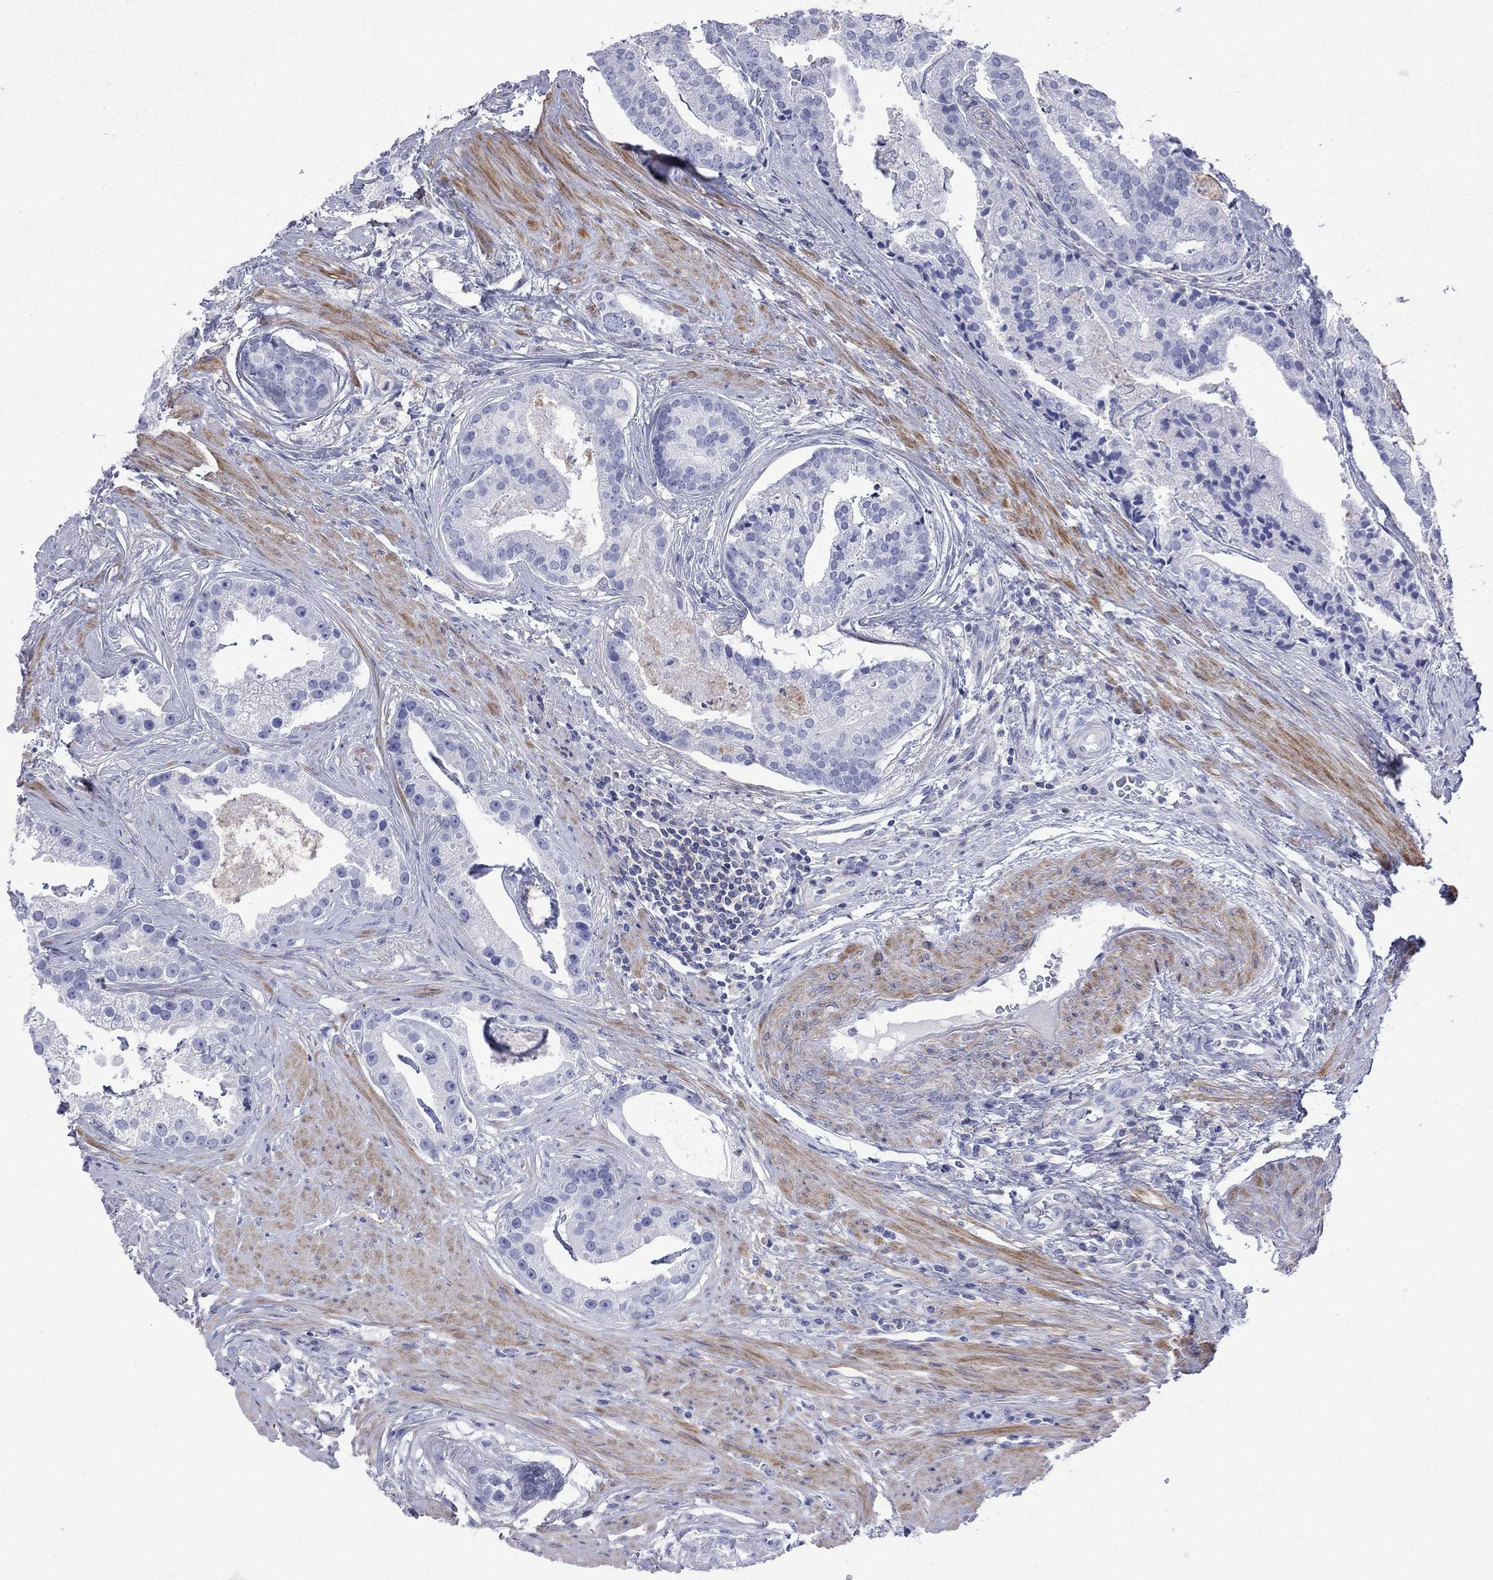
{"staining": {"intensity": "negative", "quantity": "none", "location": "none"}, "tissue": "prostate cancer", "cell_type": "Tumor cells", "image_type": "cancer", "snomed": [{"axis": "morphology", "description": "Adenocarcinoma, NOS"}, {"axis": "topography", "description": "Prostate and seminal vesicle, NOS"}, {"axis": "topography", "description": "Prostate"}], "caption": "Prostate cancer (adenocarcinoma) stained for a protein using immunohistochemistry displays no staining tumor cells.", "gene": "S100A3", "patient": {"sex": "male", "age": 44}}